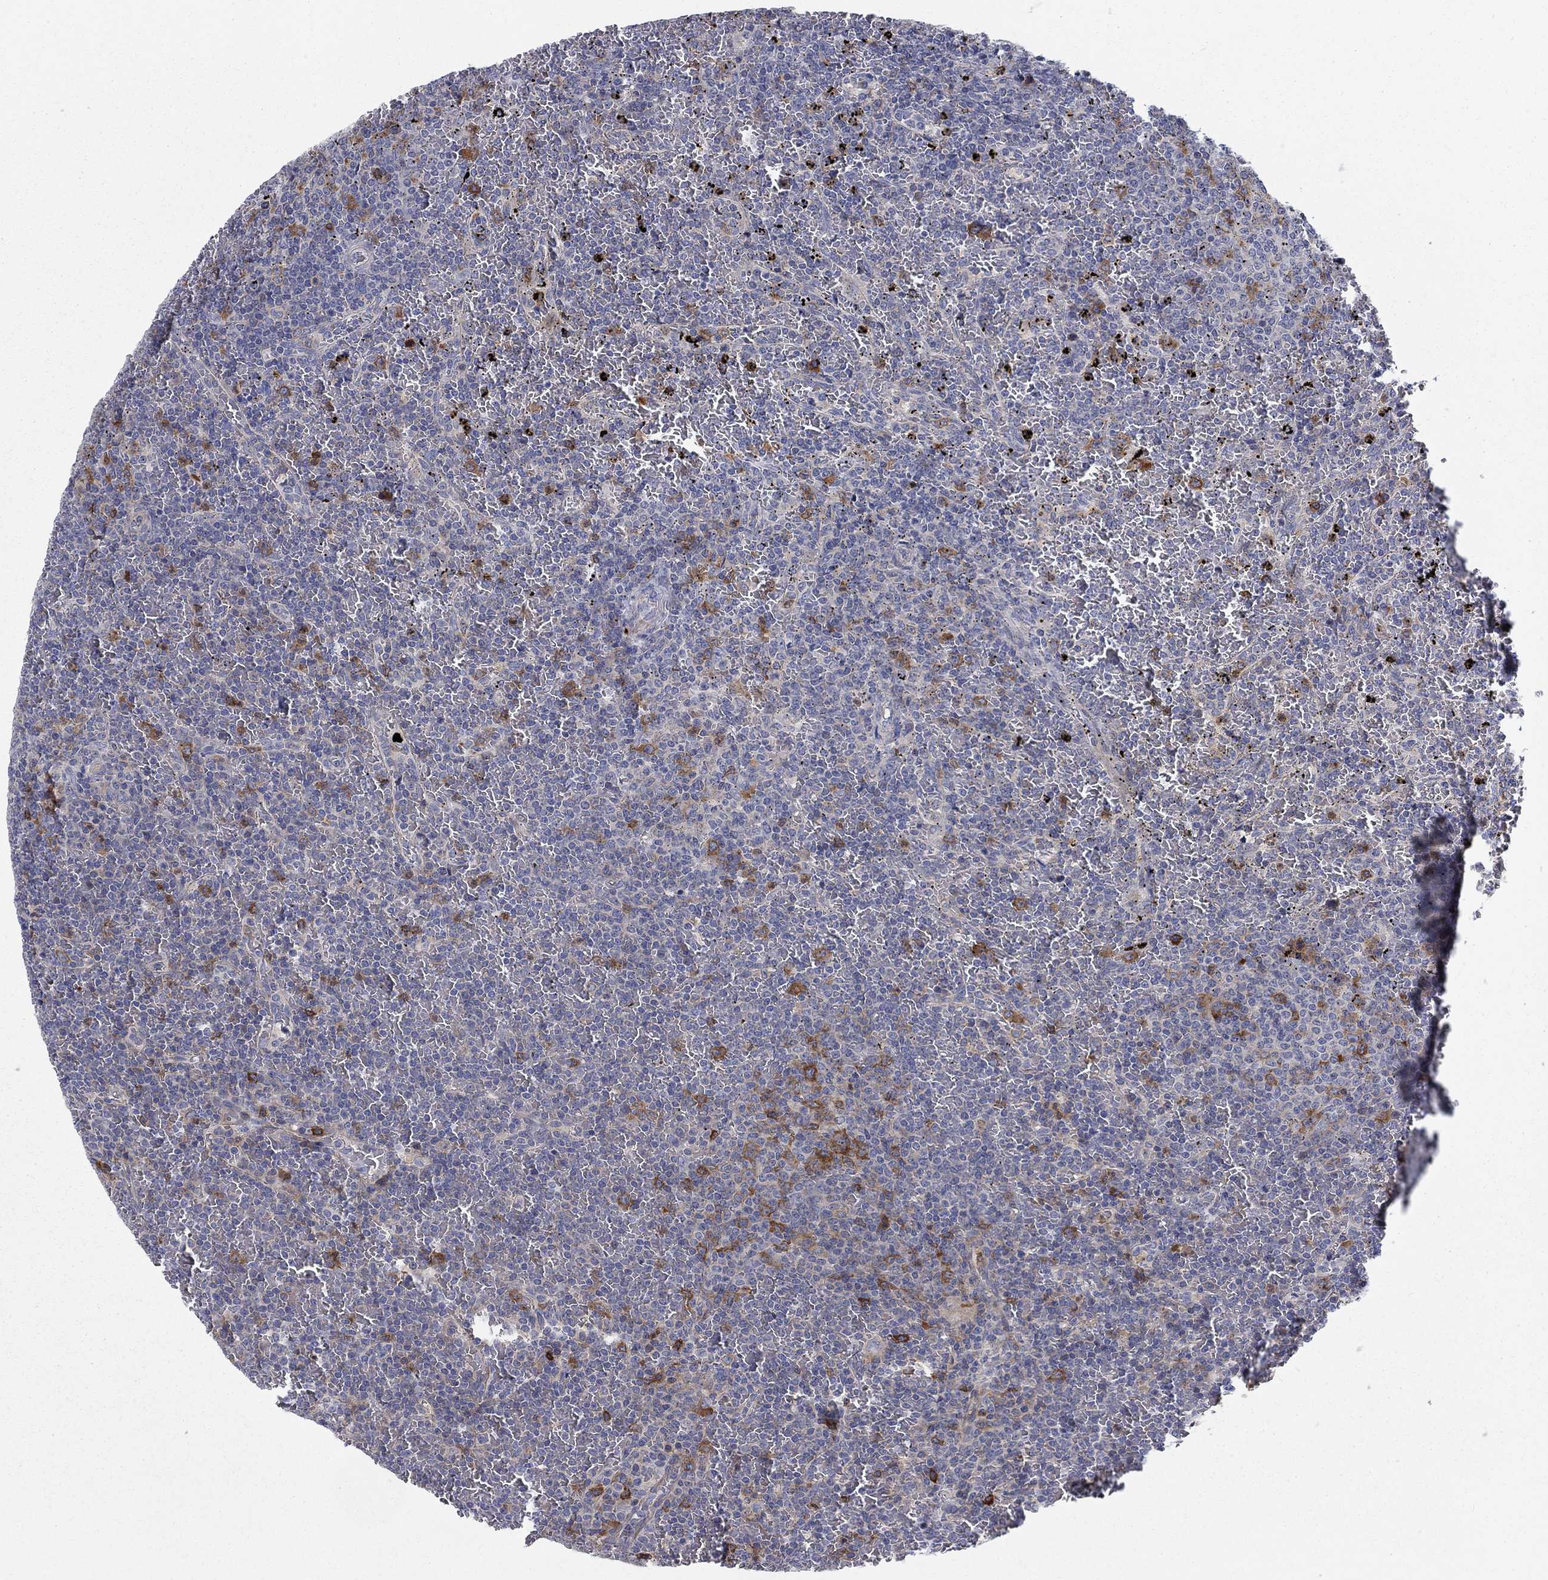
{"staining": {"intensity": "moderate", "quantity": "<25%", "location": "cytoplasmic/membranous"}, "tissue": "lymphoma", "cell_type": "Tumor cells", "image_type": "cancer", "snomed": [{"axis": "morphology", "description": "Malignant lymphoma, non-Hodgkin's type, Low grade"}, {"axis": "topography", "description": "Spleen"}], "caption": "Tumor cells demonstrate low levels of moderate cytoplasmic/membranous expression in approximately <25% of cells in human malignant lymphoma, non-Hodgkin's type (low-grade).", "gene": "KIF15", "patient": {"sex": "female", "age": 77}}